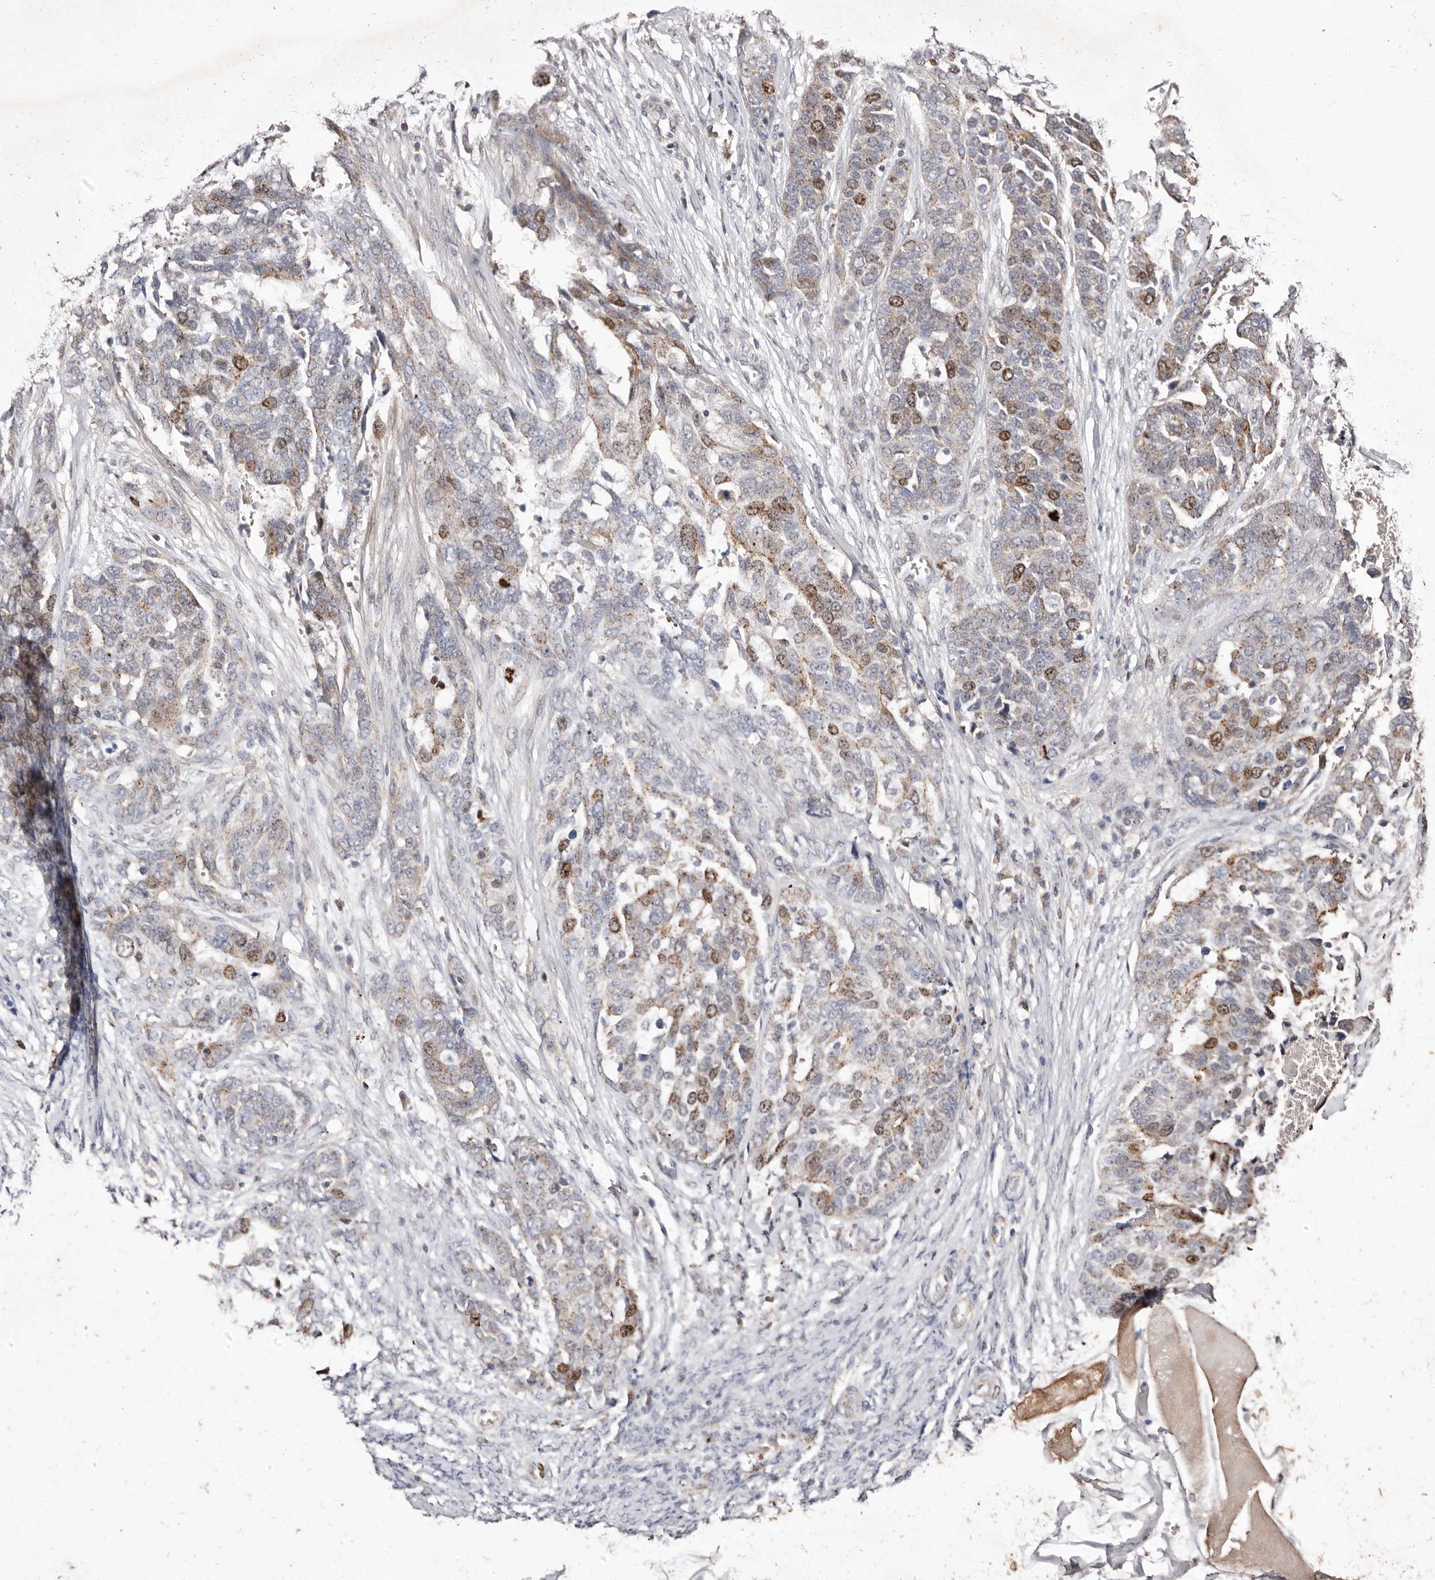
{"staining": {"intensity": "moderate", "quantity": "<25%", "location": "nuclear"}, "tissue": "ovarian cancer", "cell_type": "Tumor cells", "image_type": "cancer", "snomed": [{"axis": "morphology", "description": "Cystadenocarcinoma, serous, NOS"}, {"axis": "topography", "description": "Ovary"}], "caption": "Ovarian cancer was stained to show a protein in brown. There is low levels of moderate nuclear staining in about <25% of tumor cells.", "gene": "CDCA8", "patient": {"sex": "female", "age": 44}}